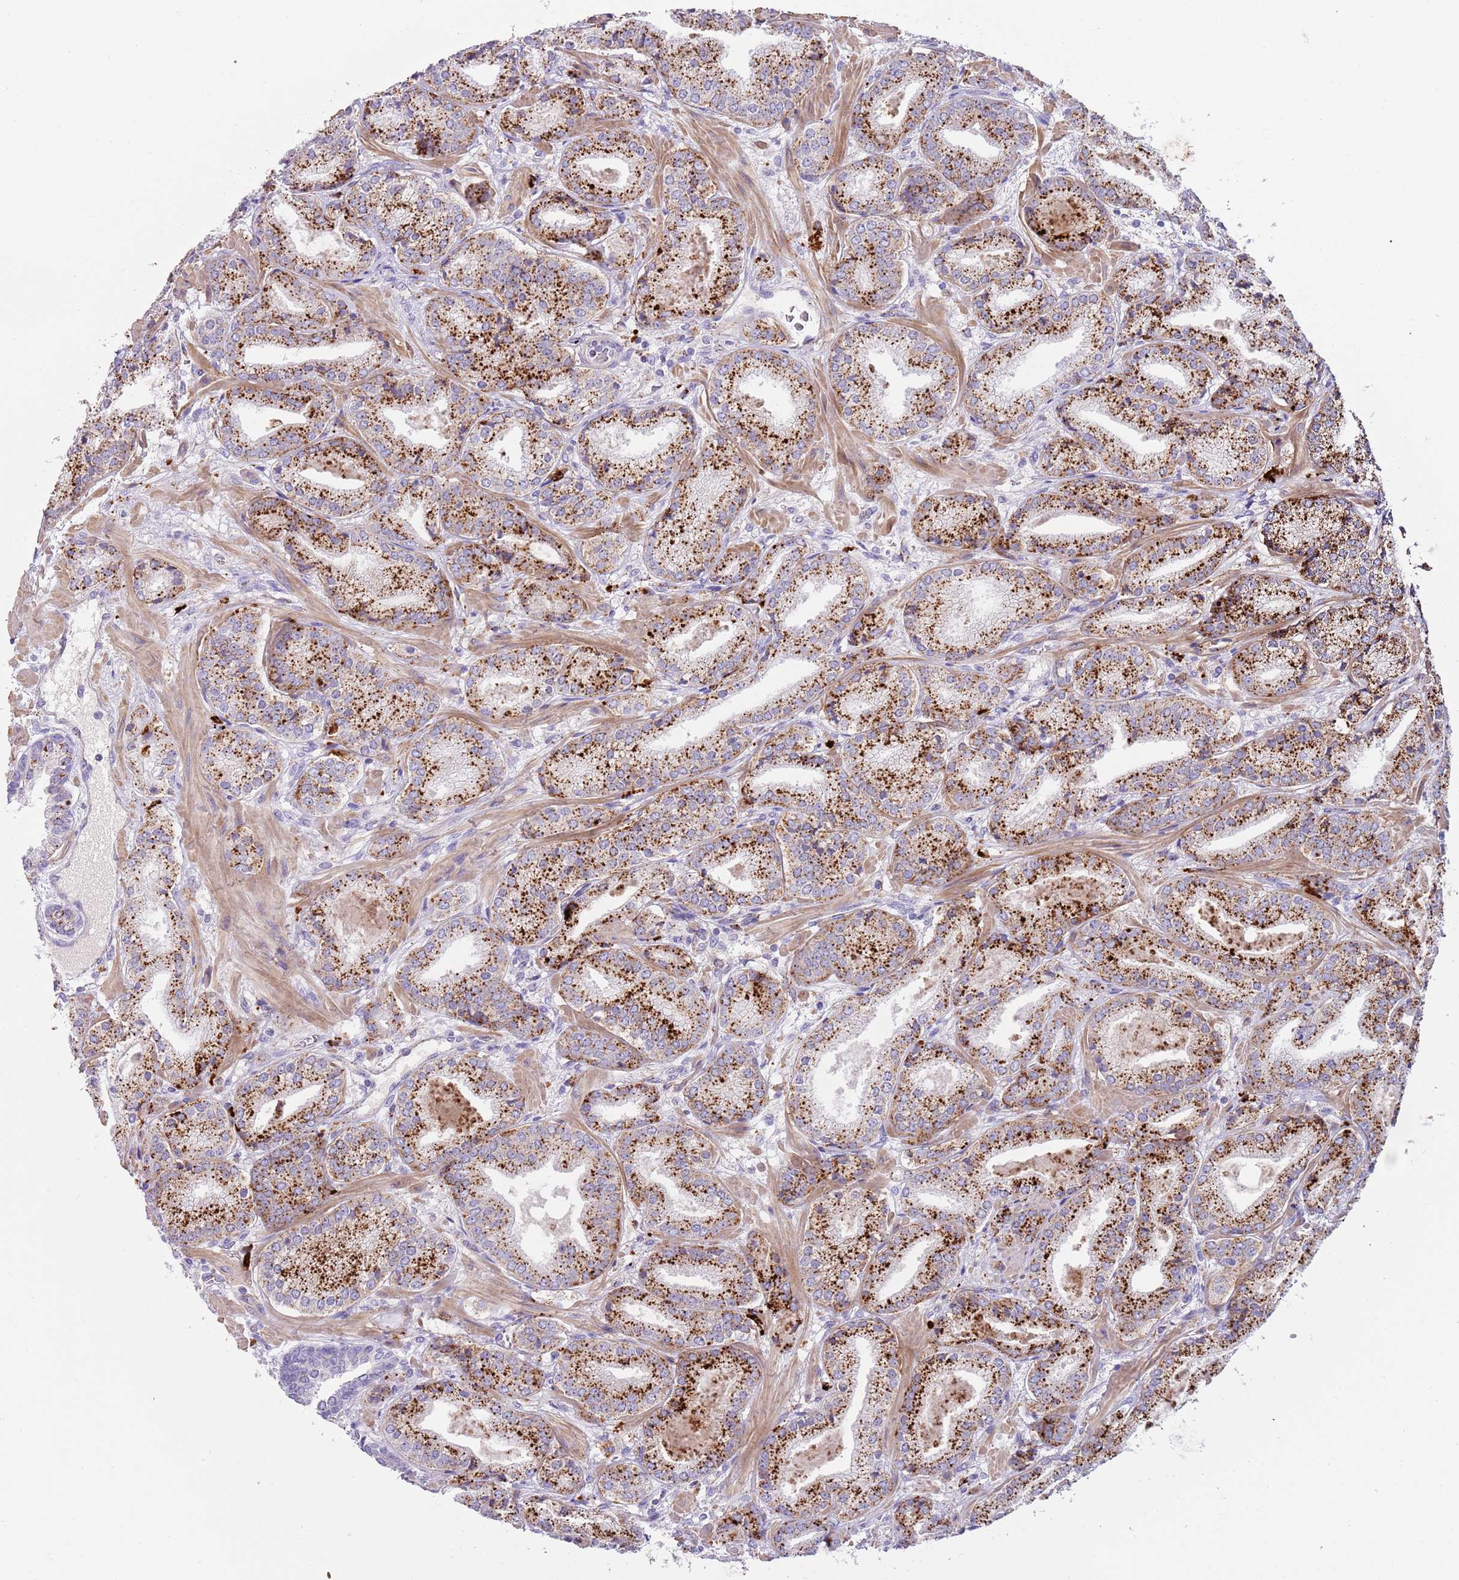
{"staining": {"intensity": "strong", "quantity": ">75%", "location": "cytoplasmic/membranous"}, "tissue": "prostate cancer", "cell_type": "Tumor cells", "image_type": "cancer", "snomed": [{"axis": "morphology", "description": "Adenocarcinoma, High grade"}, {"axis": "topography", "description": "Prostate"}], "caption": "A brown stain shows strong cytoplasmic/membranous staining of a protein in prostate cancer tumor cells.", "gene": "LRRN3", "patient": {"sex": "male", "age": 63}}